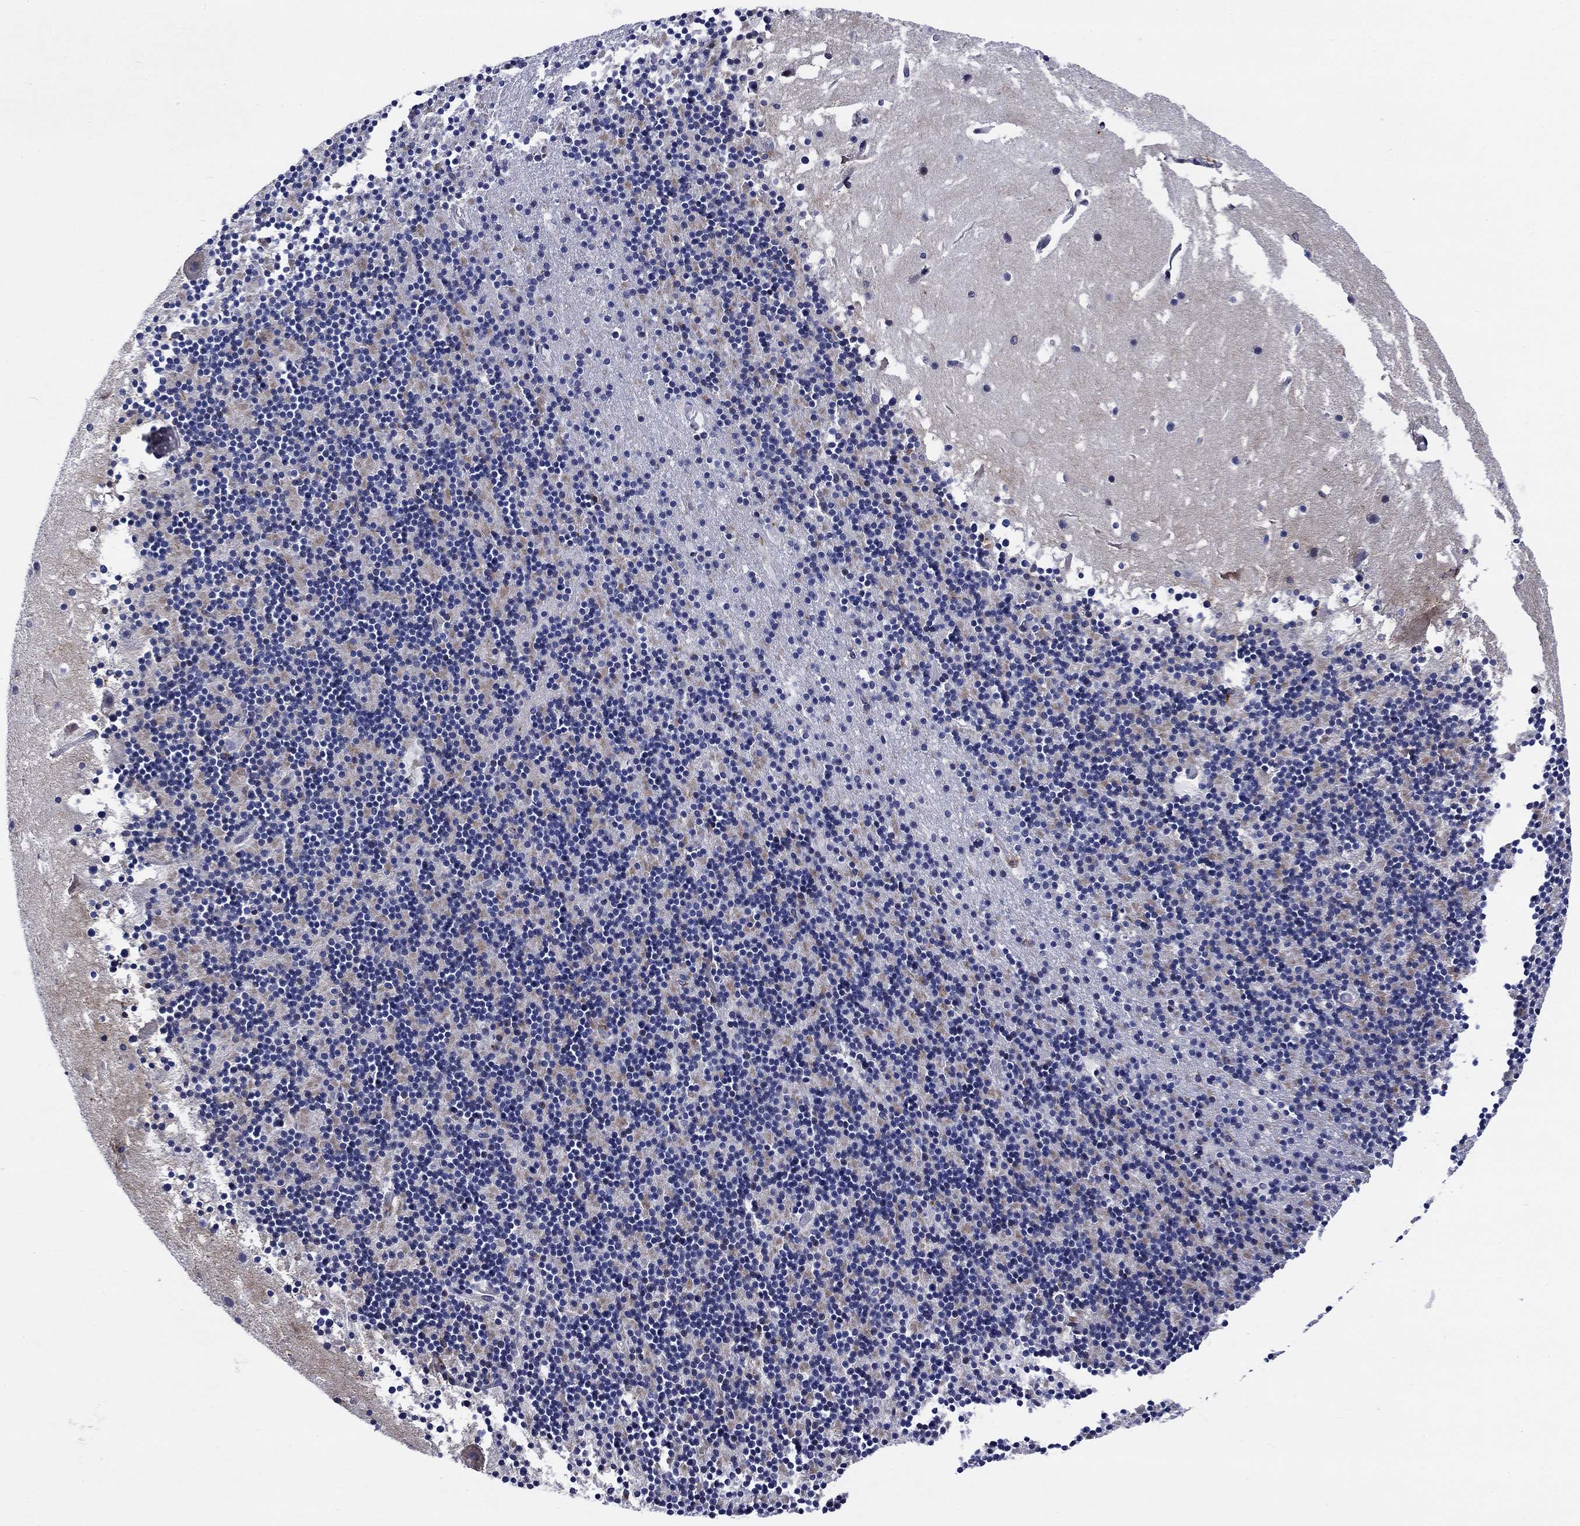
{"staining": {"intensity": "weak", "quantity": "<25%", "location": "cytoplasmic/membranous"}, "tissue": "cerebellum", "cell_type": "Cells in granular layer", "image_type": "normal", "snomed": [{"axis": "morphology", "description": "Normal tissue, NOS"}, {"axis": "topography", "description": "Cerebellum"}], "caption": "IHC of benign cerebellum displays no staining in cells in granular layer. (Immunohistochemistry (ihc), brightfield microscopy, high magnification).", "gene": "SLC35F2", "patient": {"sex": "male", "age": 37}}